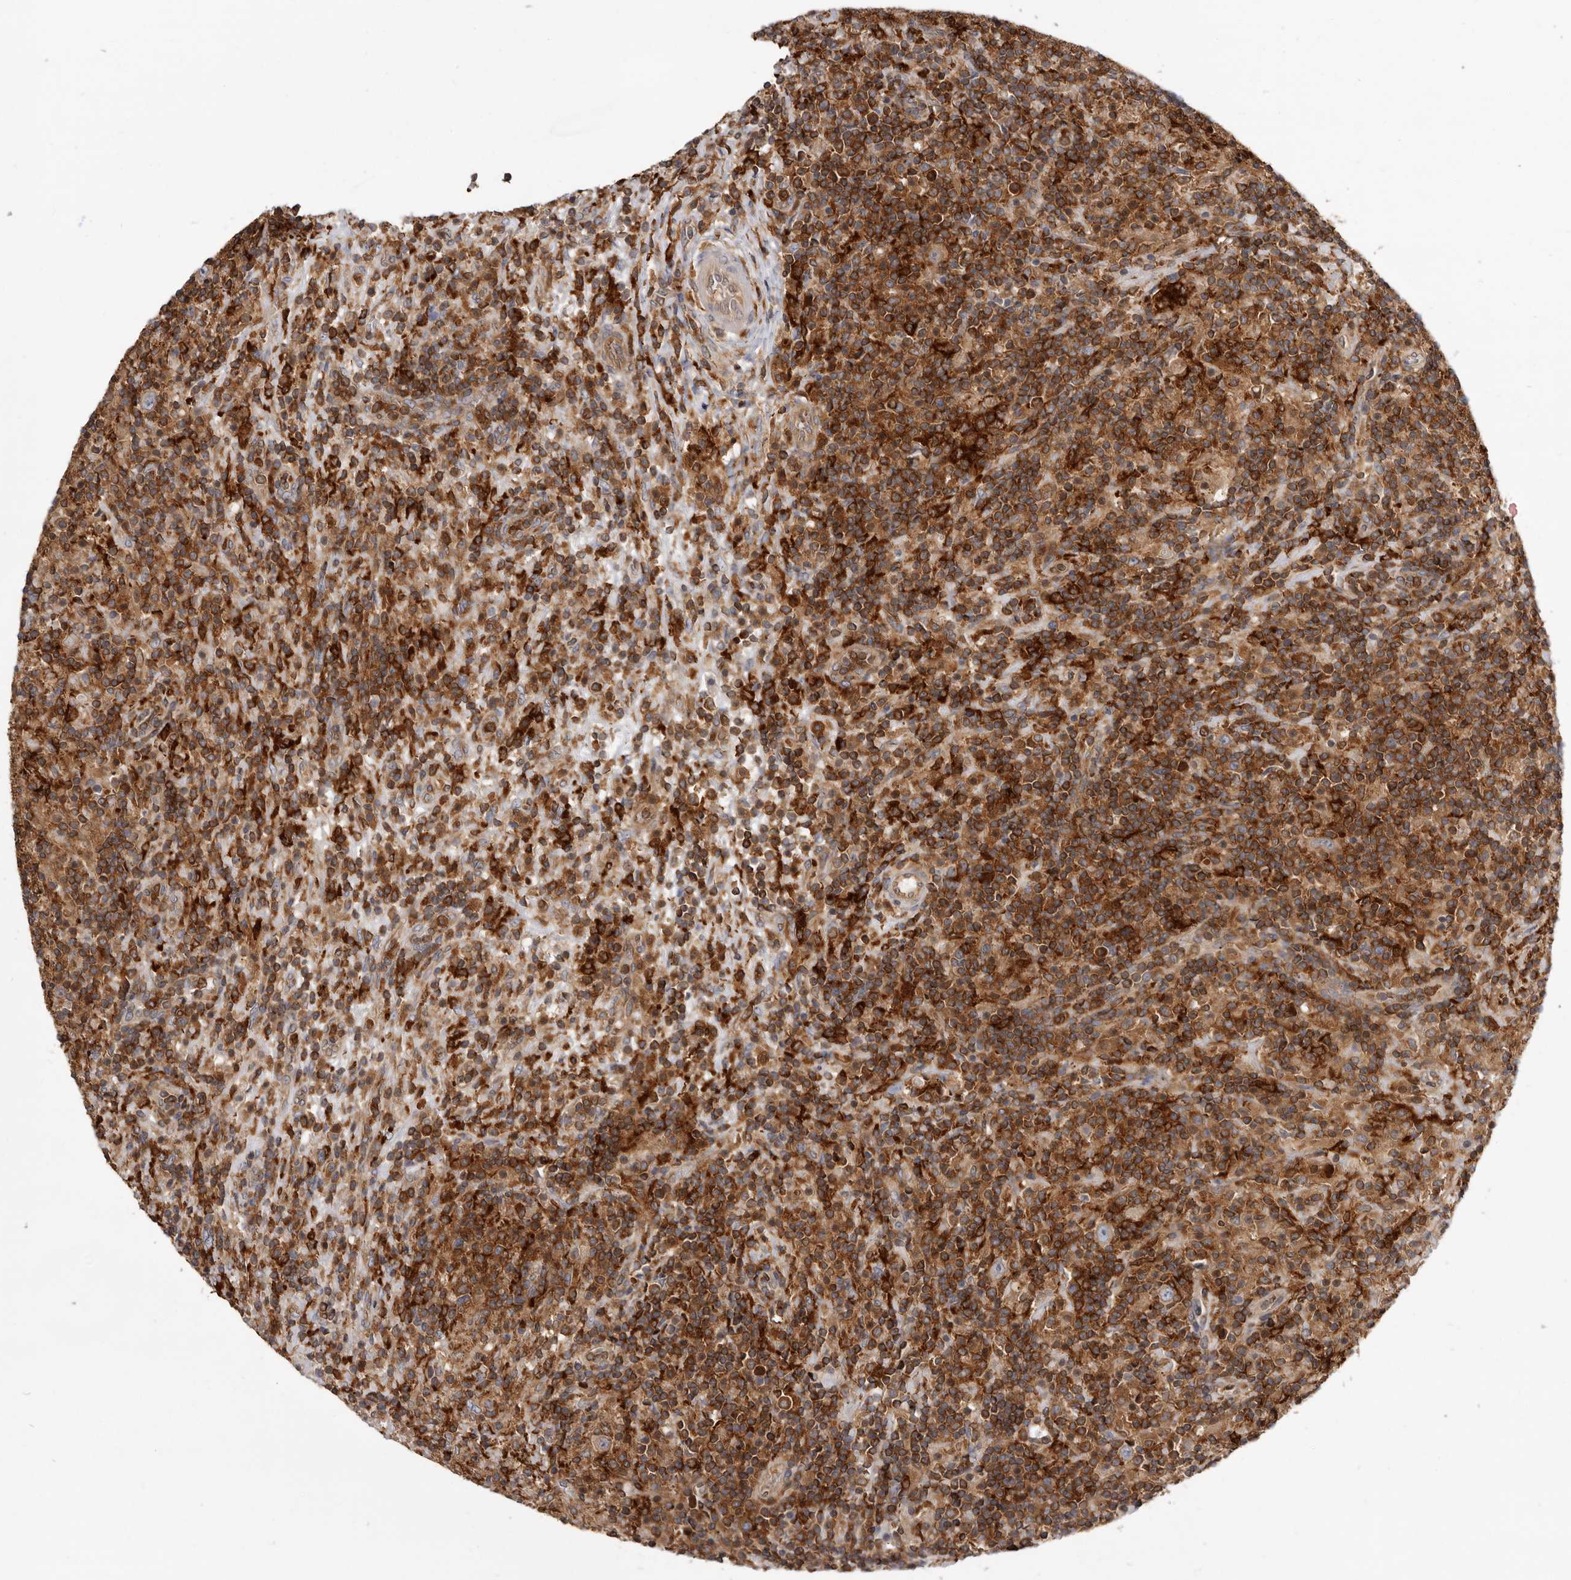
{"staining": {"intensity": "weak", "quantity": "25%-75%", "location": "cytoplasmic/membranous"}, "tissue": "lymphoma", "cell_type": "Tumor cells", "image_type": "cancer", "snomed": [{"axis": "morphology", "description": "Hodgkin's disease, NOS"}, {"axis": "topography", "description": "Lymph node"}], "caption": "Immunohistochemistry (IHC) micrograph of neoplastic tissue: human lymphoma stained using immunohistochemistry displays low levels of weak protein expression localized specifically in the cytoplasmic/membranous of tumor cells, appearing as a cytoplasmic/membranous brown color.", "gene": "CBL", "patient": {"sex": "male", "age": 70}}